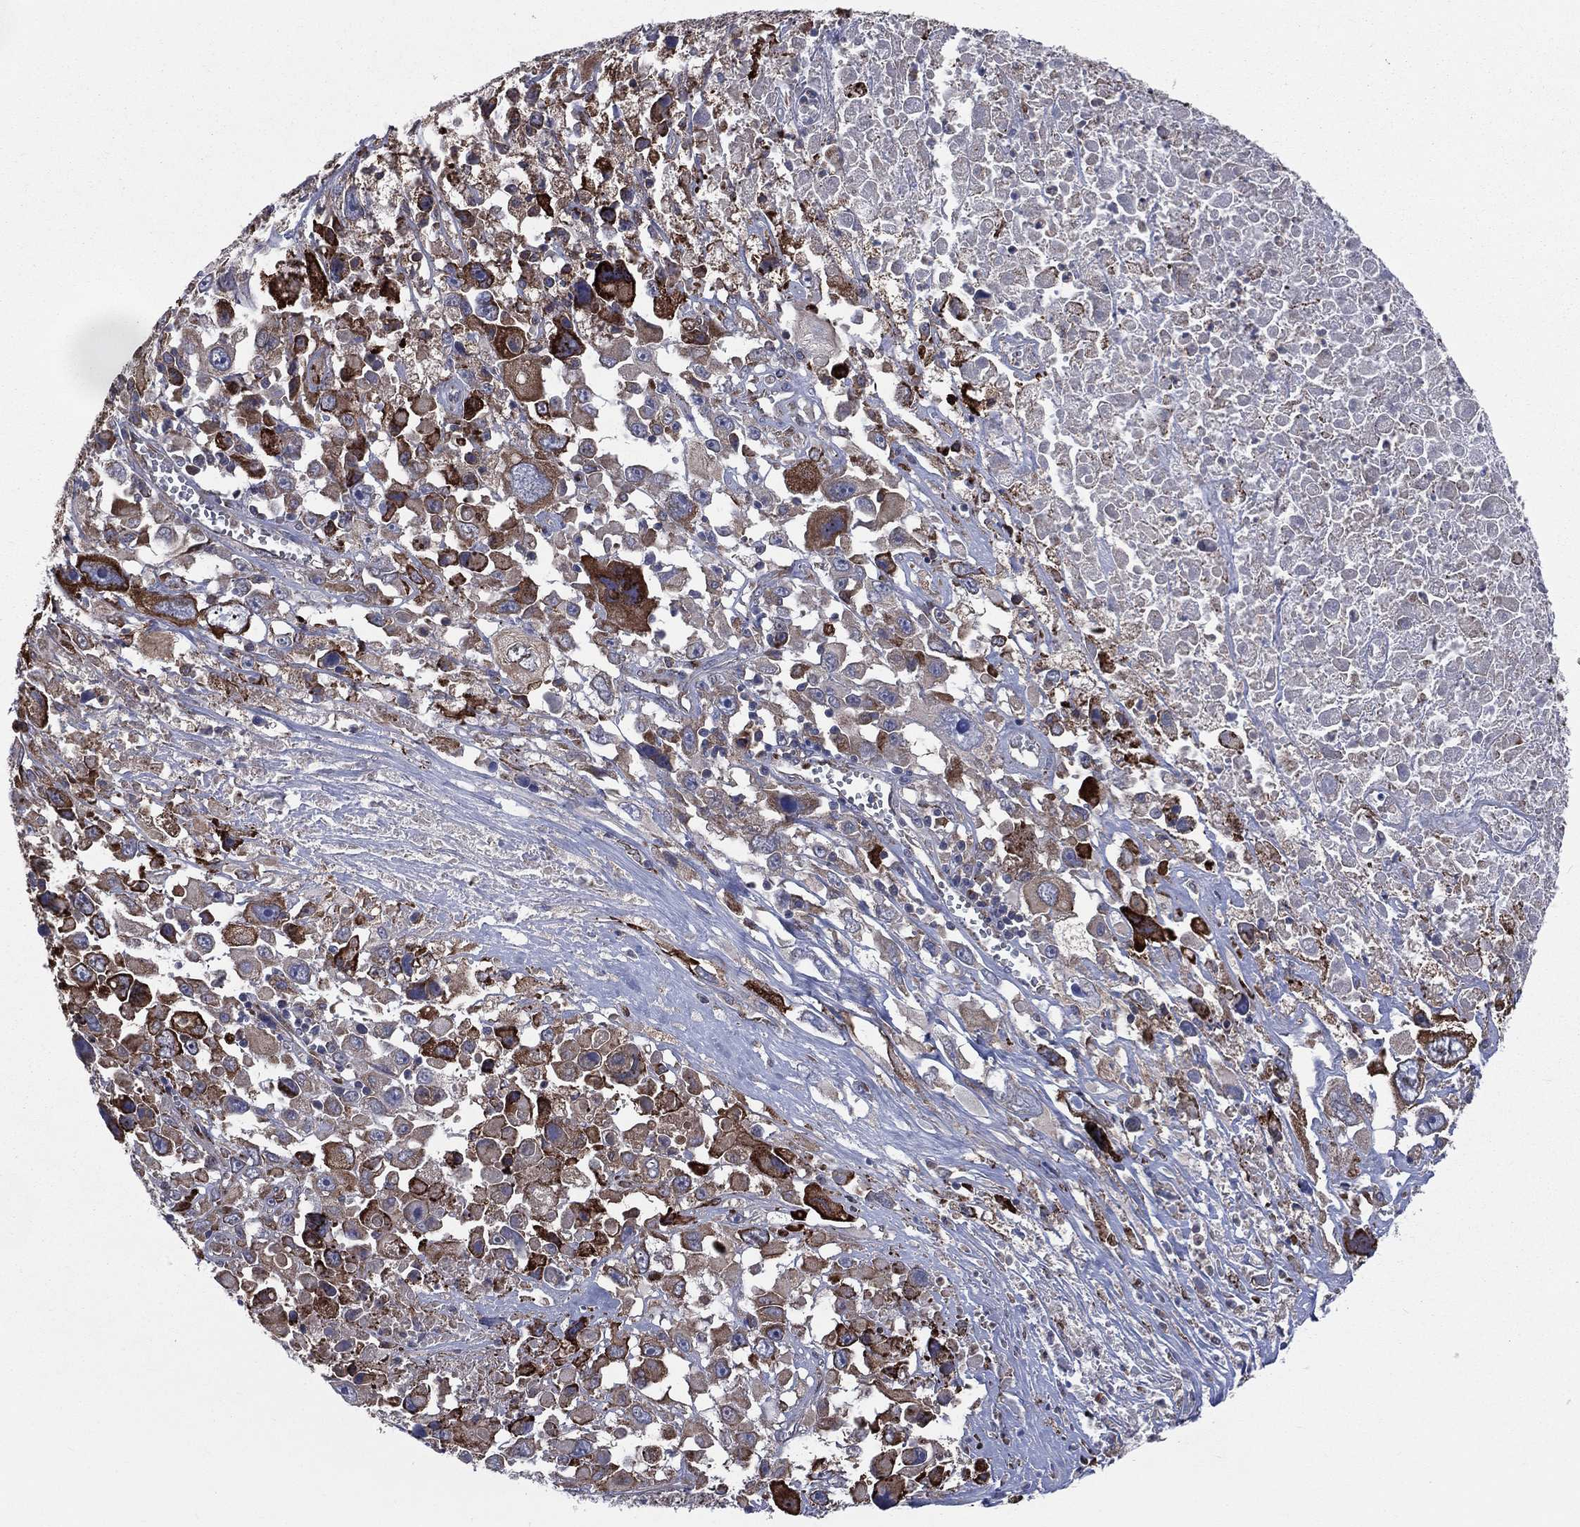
{"staining": {"intensity": "strong", "quantity": "25%-75%", "location": "cytoplasmic/membranous"}, "tissue": "melanoma", "cell_type": "Tumor cells", "image_type": "cancer", "snomed": [{"axis": "morphology", "description": "Malignant melanoma, Metastatic site"}, {"axis": "topography", "description": "Soft tissue"}], "caption": "An image of melanoma stained for a protein demonstrates strong cytoplasmic/membranous brown staining in tumor cells. The staining was performed using DAB, with brown indicating positive protein expression. Nuclei are stained blue with hematoxylin.", "gene": "CCDC159", "patient": {"sex": "male", "age": 50}}